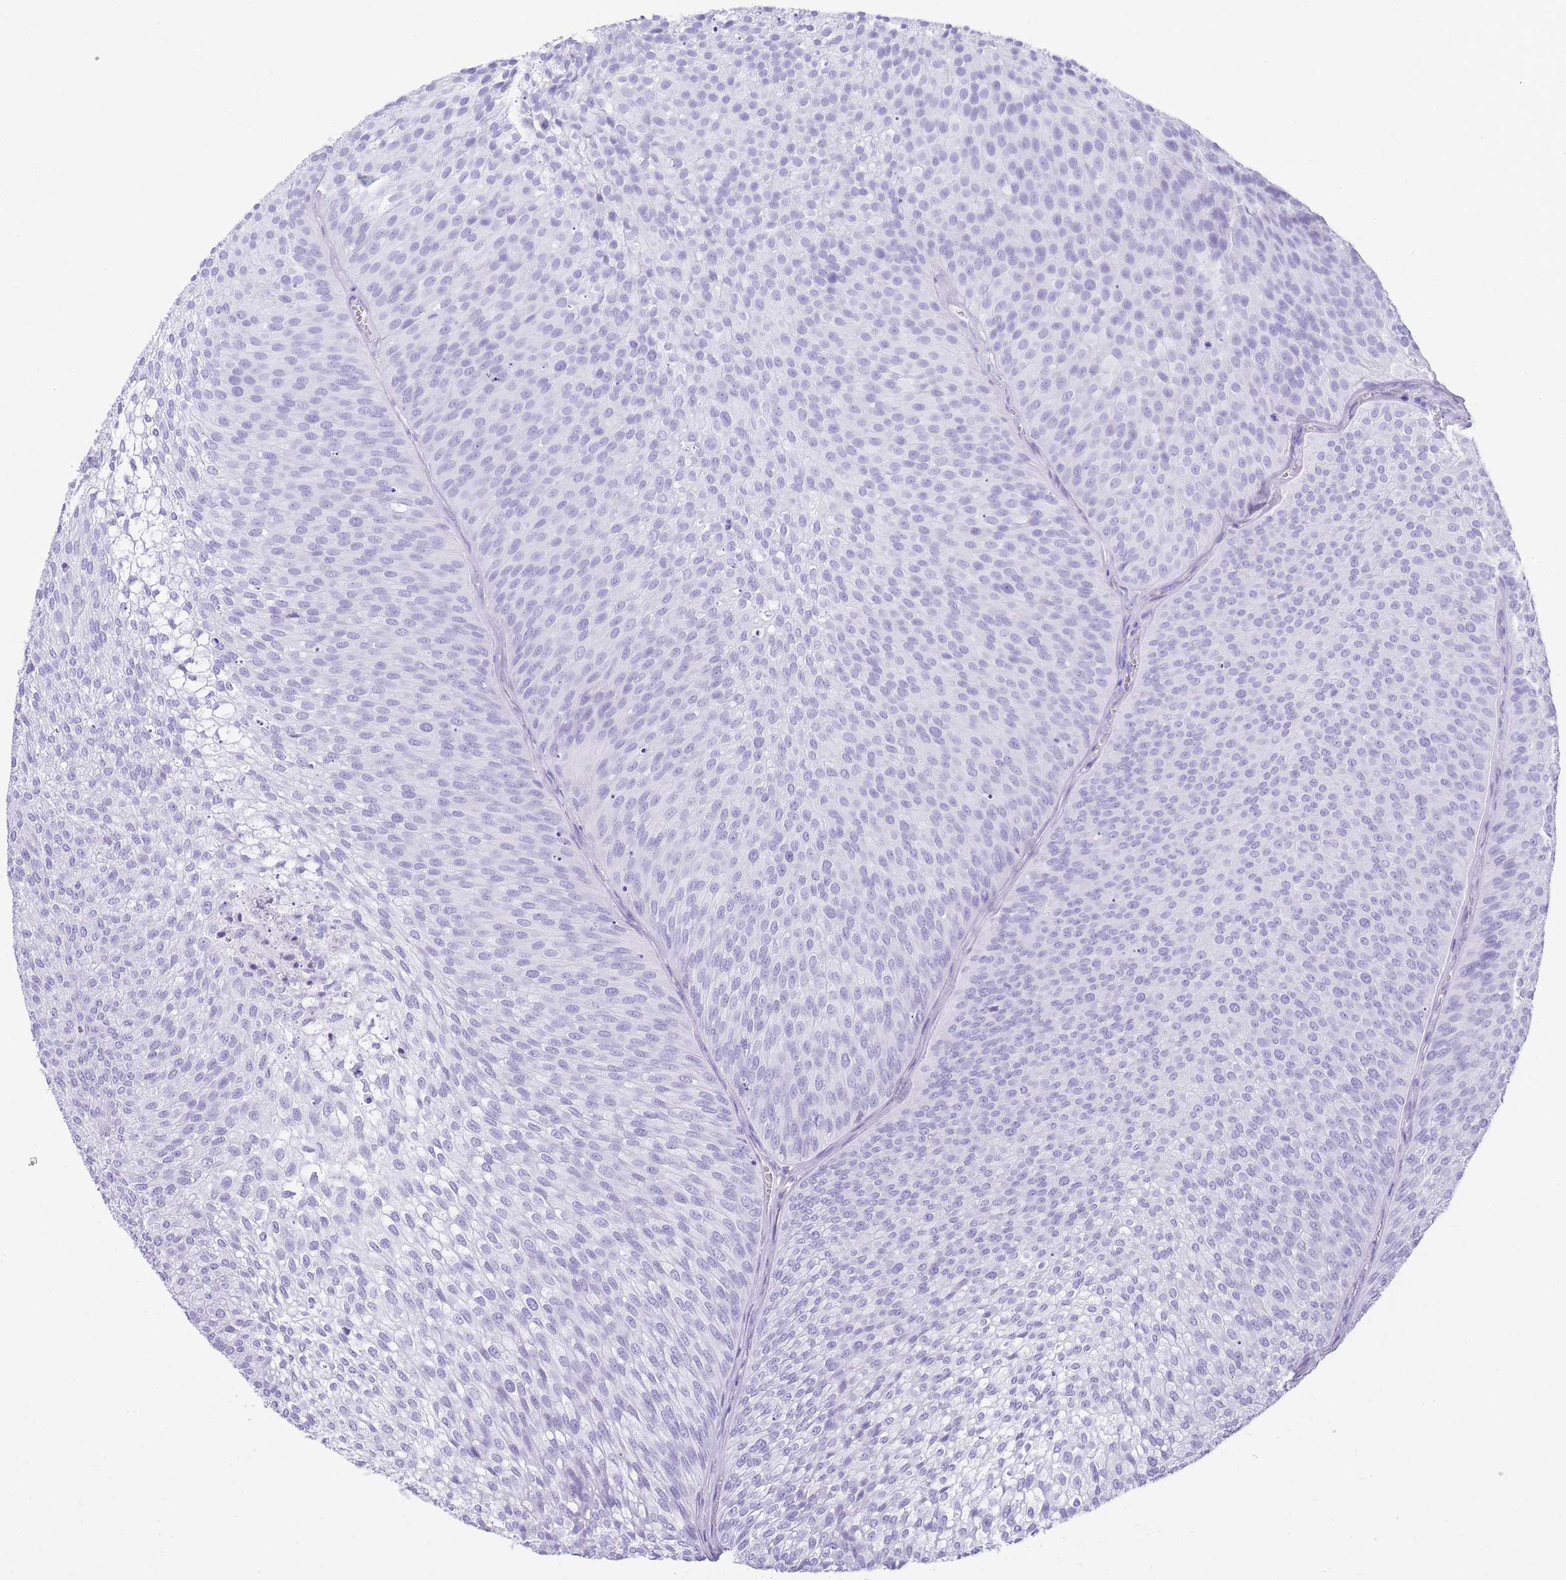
{"staining": {"intensity": "negative", "quantity": "none", "location": "none"}, "tissue": "urothelial cancer", "cell_type": "Tumor cells", "image_type": "cancer", "snomed": [{"axis": "morphology", "description": "Urothelial carcinoma, Low grade"}, {"axis": "topography", "description": "Urinary bladder"}], "caption": "The photomicrograph exhibits no significant staining in tumor cells of low-grade urothelial carcinoma.", "gene": "TNFSF11", "patient": {"sex": "male", "age": 91}}